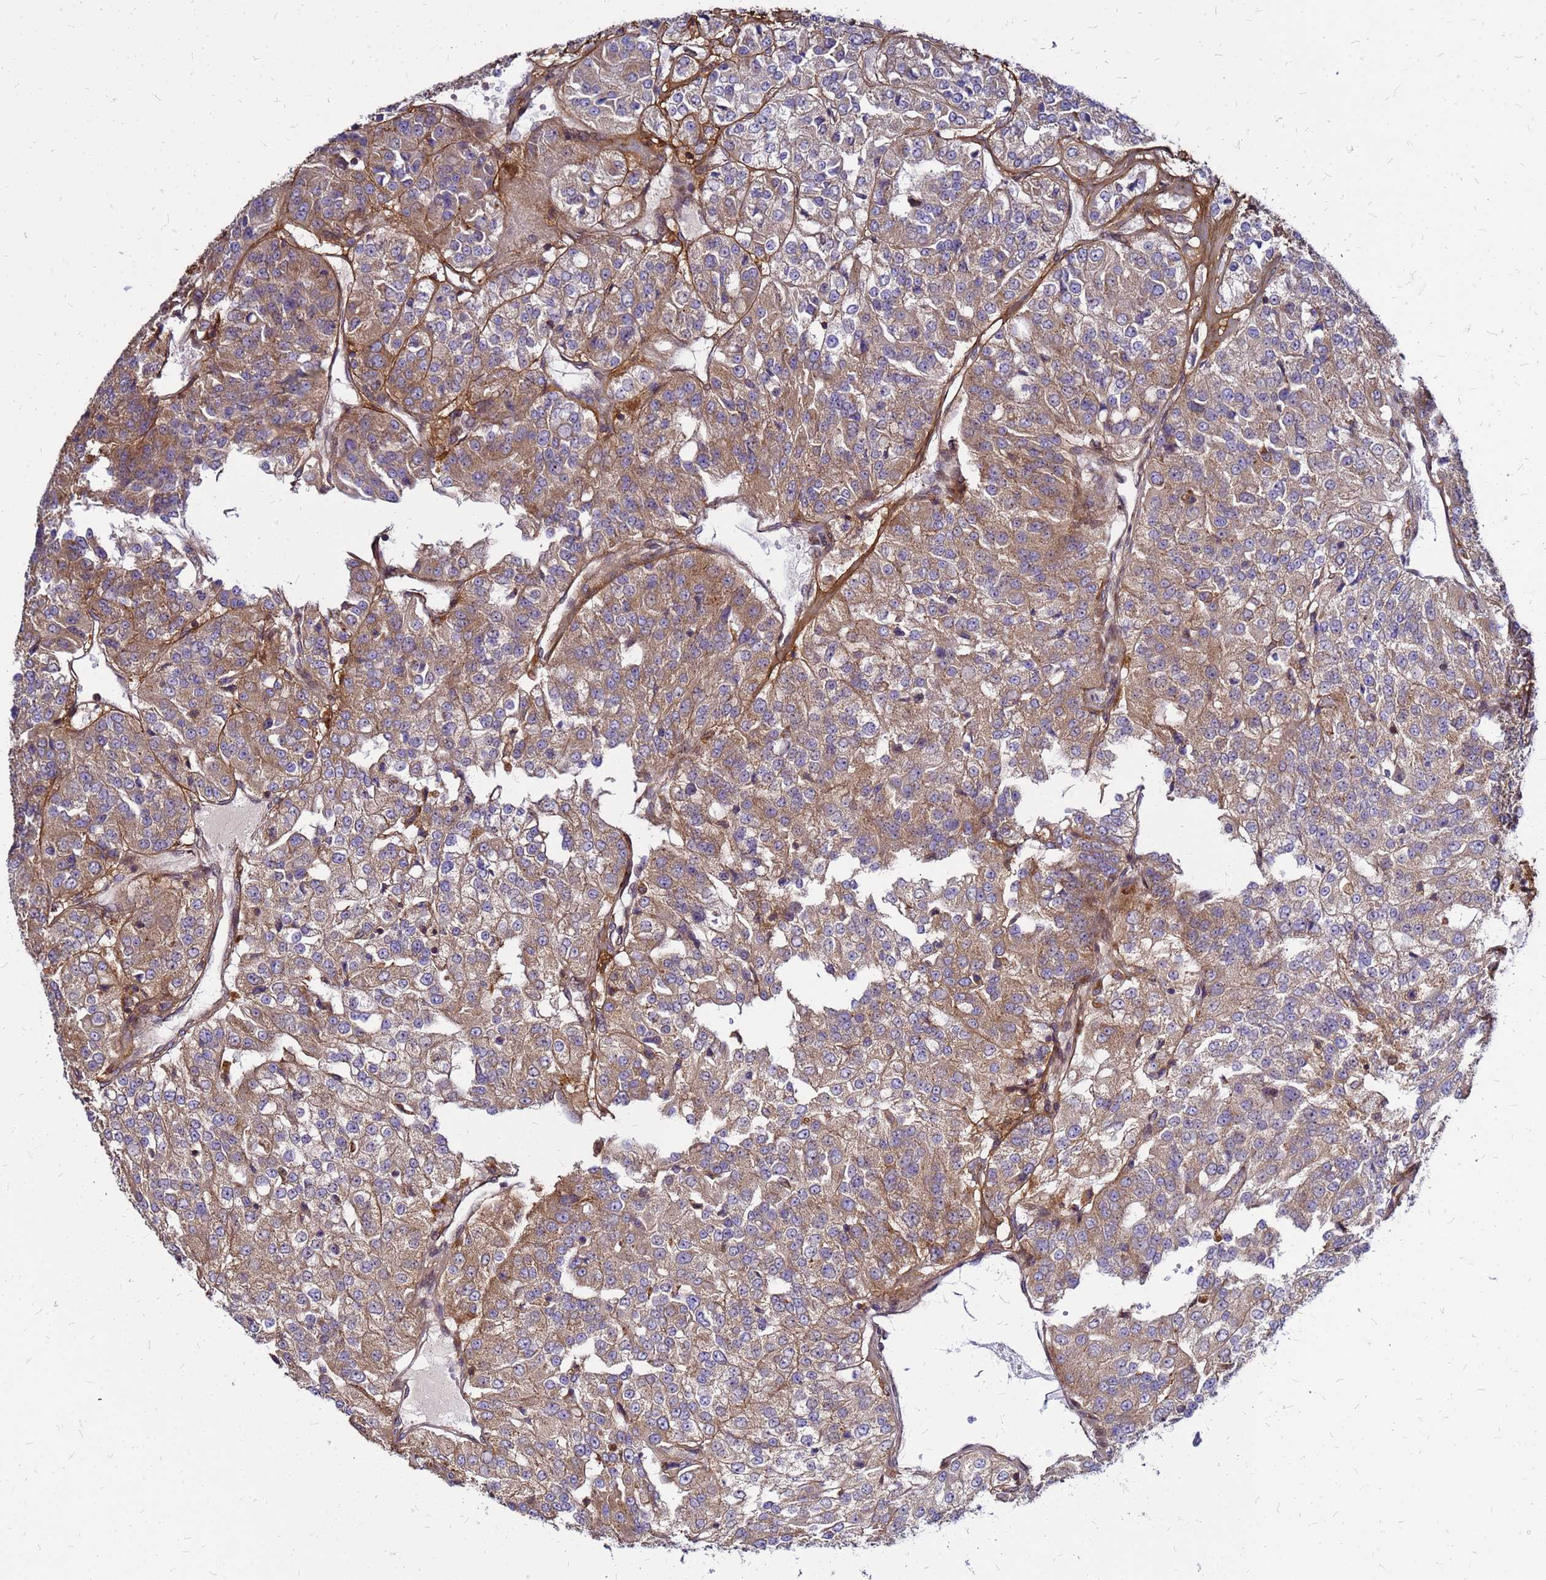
{"staining": {"intensity": "moderate", "quantity": ">75%", "location": "cytoplasmic/membranous"}, "tissue": "renal cancer", "cell_type": "Tumor cells", "image_type": "cancer", "snomed": [{"axis": "morphology", "description": "Adenocarcinoma, NOS"}, {"axis": "topography", "description": "Kidney"}], "caption": "Moderate cytoplasmic/membranous staining for a protein is identified in approximately >75% of tumor cells of renal cancer using immunohistochemistry.", "gene": "CYBC1", "patient": {"sex": "female", "age": 63}}